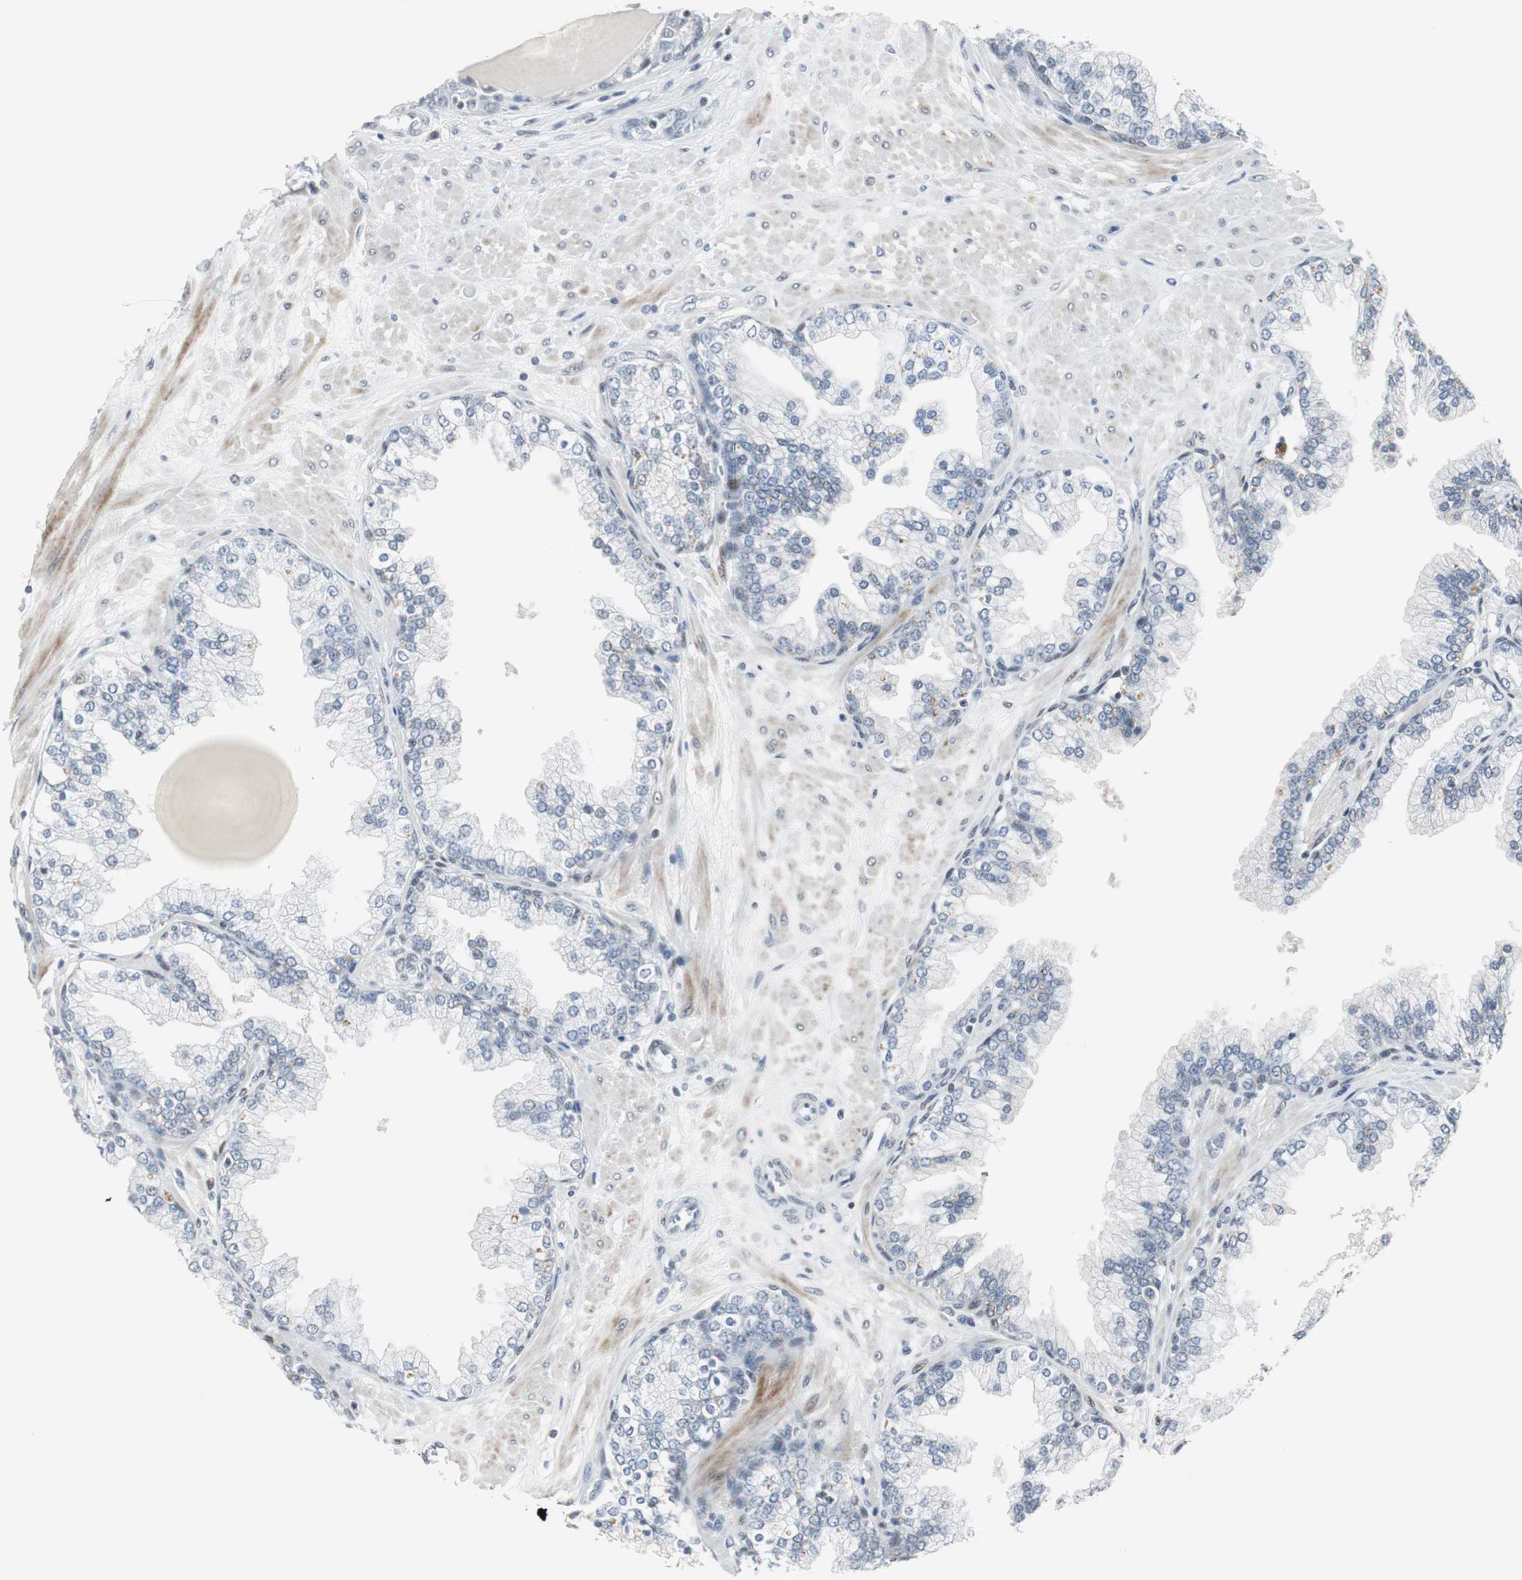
{"staining": {"intensity": "negative", "quantity": "none", "location": "none"}, "tissue": "prostate", "cell_type": "Glandular cells", "image_type": "normal", "snomed": [{"axis": "morphology", "description": "Normal tissue, NOS"}, {"axis": "topography", "description": "Prostate"}], "caption": "High power microscopy image of an immunohistochemistry histopathology image of benign prostate, revealing no significant positivity in glandular cells. (DAB (3,3'-diaminobenzidine) immunohistochemistry (IHC) visualized using brightfield microscopy, high magnification).", "gene": "ELK1", "patient": {"sex": "male", "age": 51}}